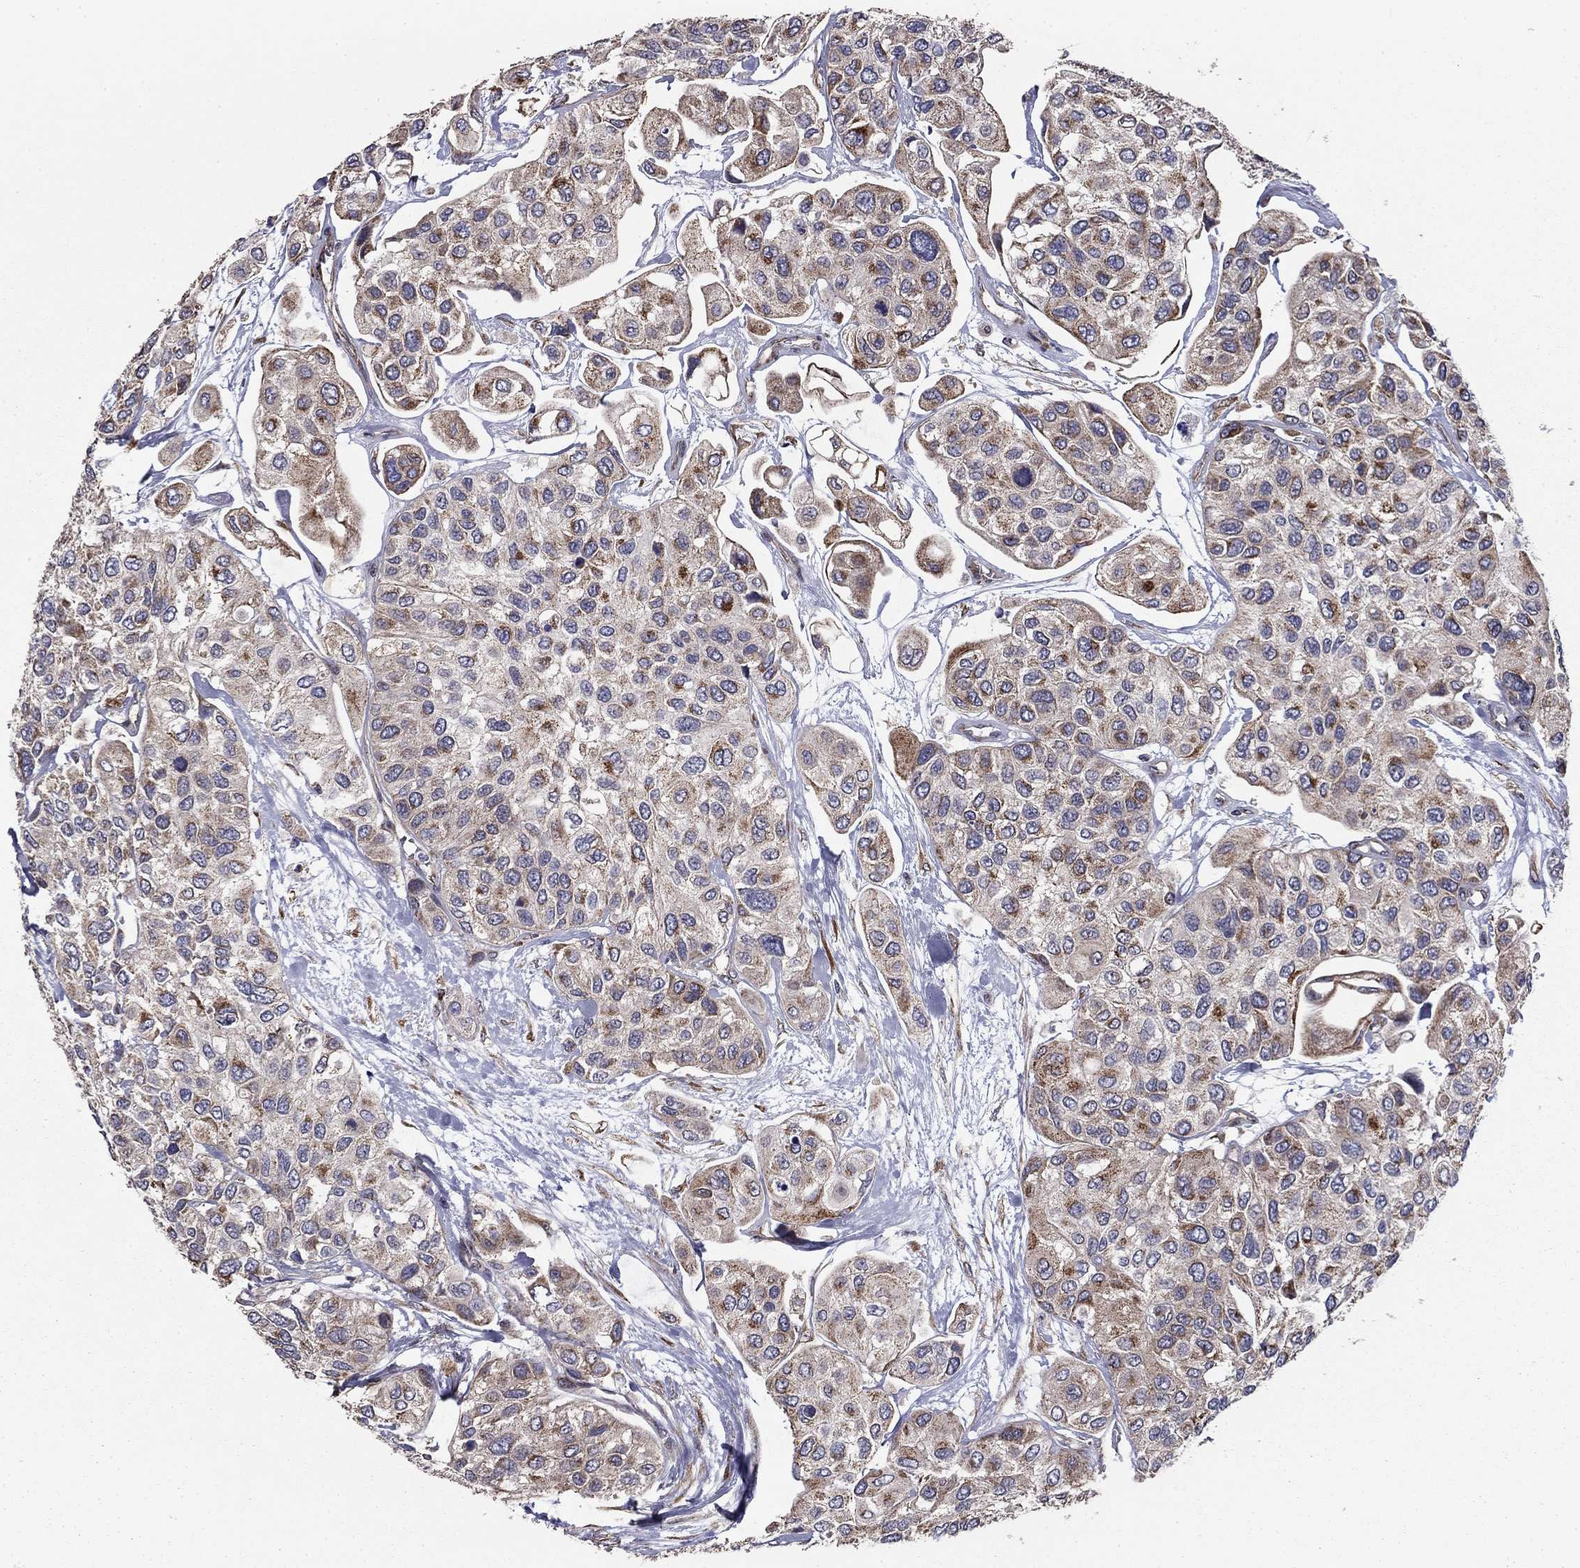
{"staining": {"intensity": "moderate", "quantity": "<25%", "location": "cytoplasmic/membranous"}, "tissue": "urothelial cancer", "cell_type": "Tumor cells", "image_type": "cancer", "snomed": [{"axis": "morphology", "description": "Urothelial carcinoma, High grade"}, {"axis": "topography", "description": "Urinary bladder"}], "caption": "Protein staining of urothelial cancer tissue demonstrates moderate cytoplasmic/membranous positivity in about <25% of tumor cells. (DAB IHC with brightfield microscopy, high magnification).", "gene": "NKIRAS1", "patient": {"sex": "male", "age": 77}}